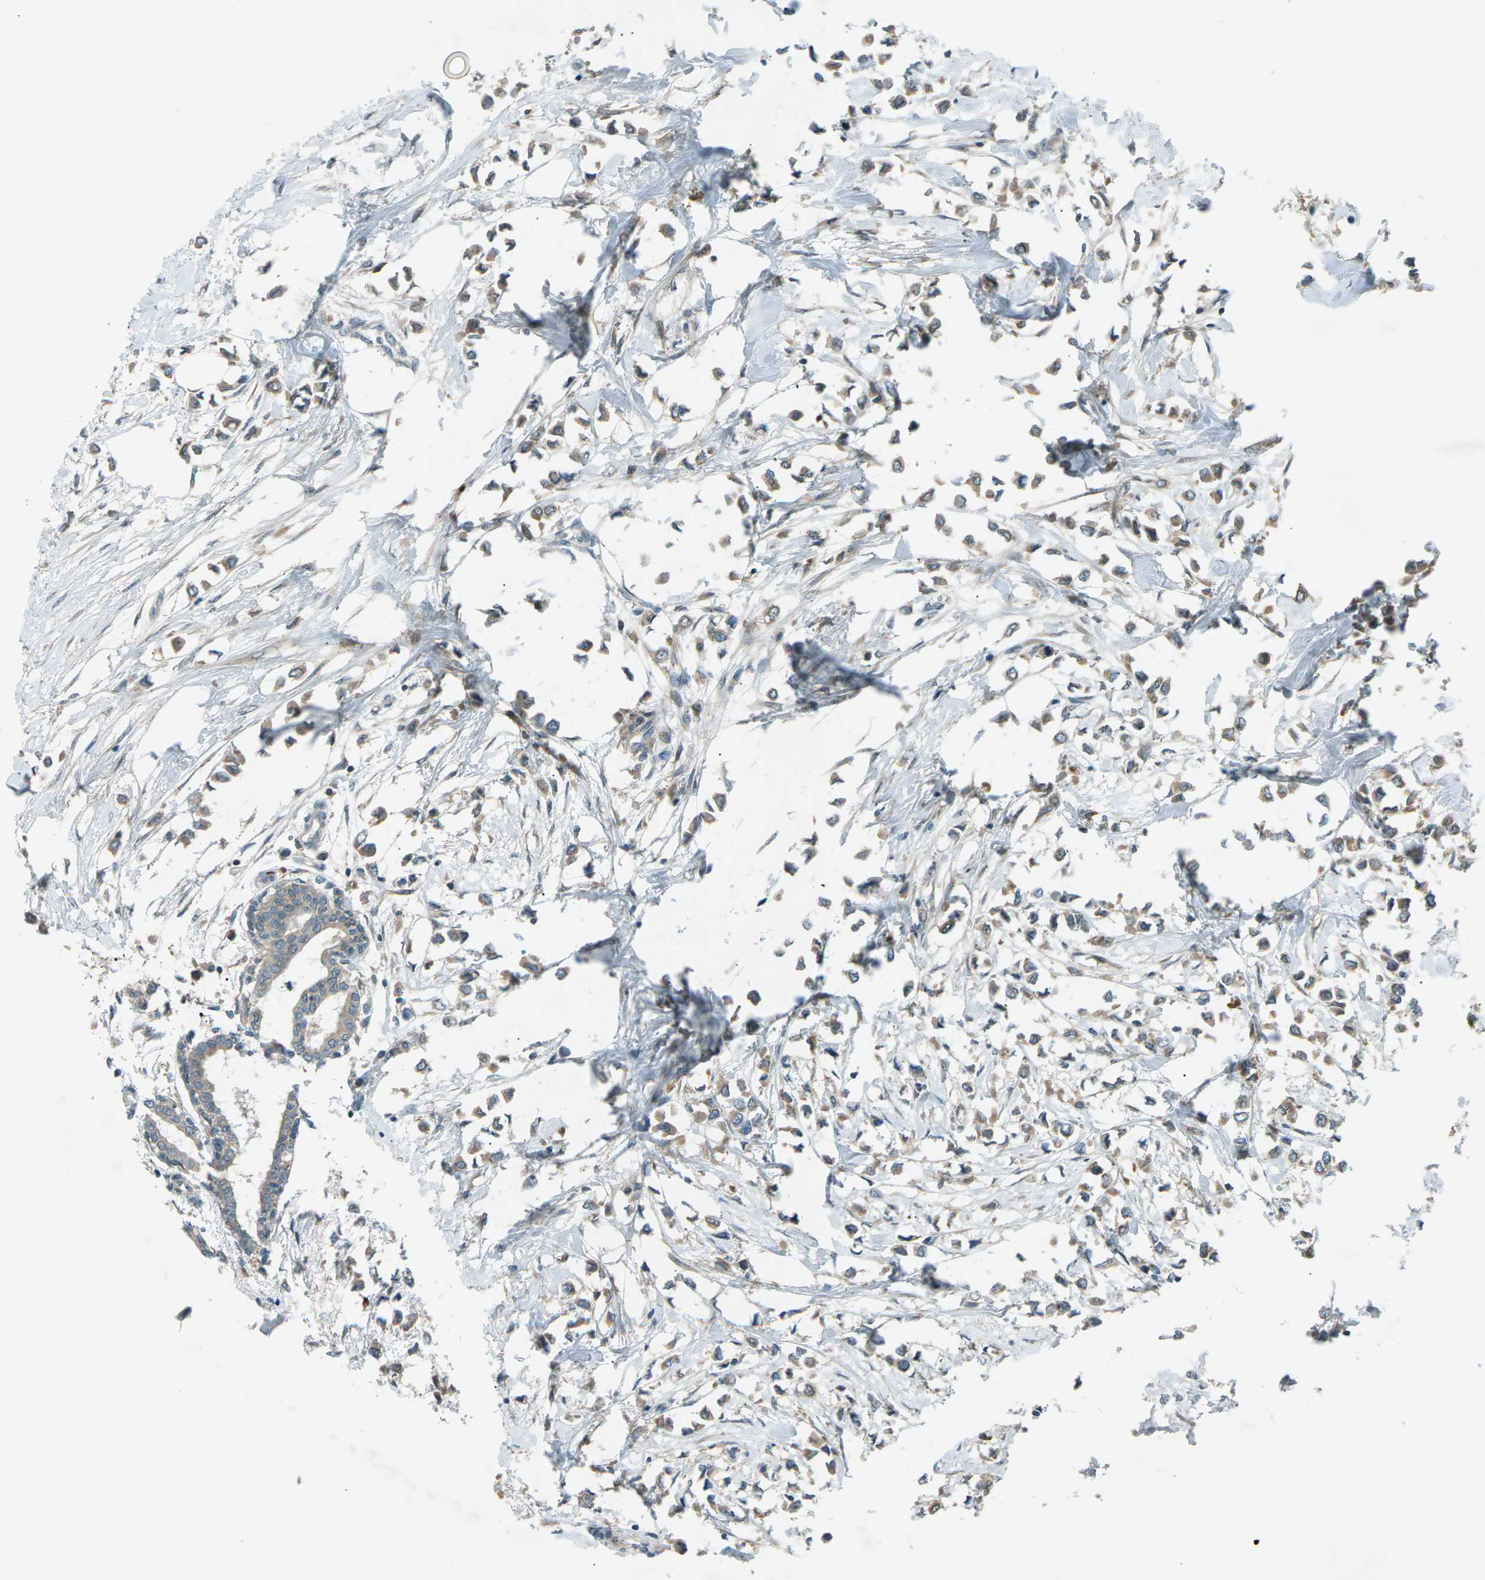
{"staining": {"intensity": "moderate", "quantity": ">75%", "location": "cytoplasmic/membranous"}, "tissue": "breast cancer", "cell_type": "Tumor cells", "image_type": "cancer", "snomed": [{"axis": "morphology", "description": "Lobular carcinoma"}, {"axis": "topography", "description": "Breast"}], "caption": "DAB immunohistochemical staining of breast cancer shows moderate cytoplasmic/membranous protein positivity in about >75% of tumor cells.", "gene": "DYRK1A", "patient": {"sex": "female", "age": 51}}